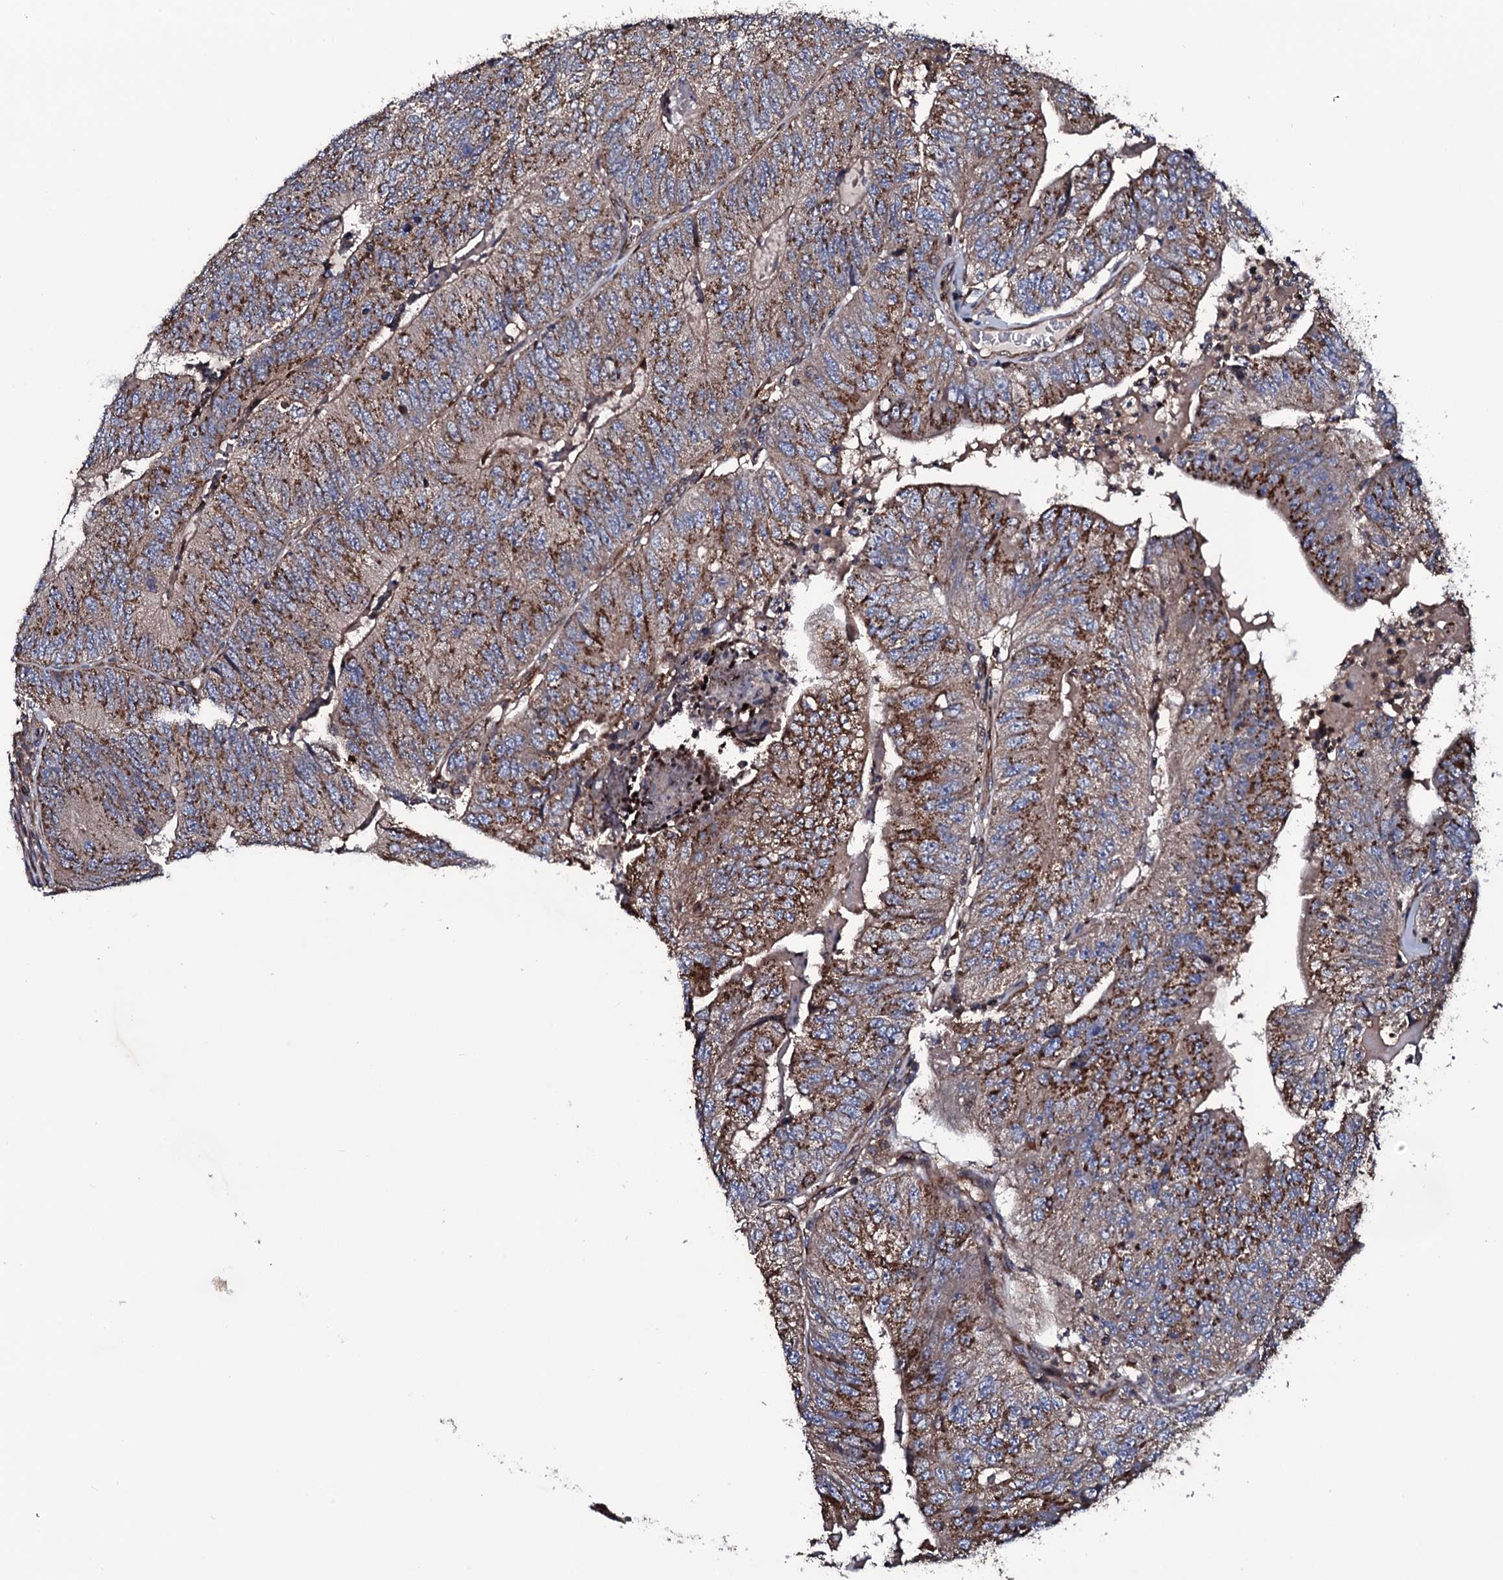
{"staining": {"intensity": "moderate", "quantity": ">75%", "location": "cytoplasmic/membranous"}, "tissue": "colorectal cancer", "cell_type": "Tumor cells", "image_type": "cancer", "snomed": [{"axis": "morphology", "description": "Adenocarcinoma, NOS"}, {"axis": "topography", "description": "Colon"}], "caption": "This image demonstrates immunohistochemistry staining of human colorectal cancer, with medium moderate cytoplasmic/membranous staining in about >75% of tumor cells.", "gene": "PLET1", "patient": {"sex": "female", "age": 67}}